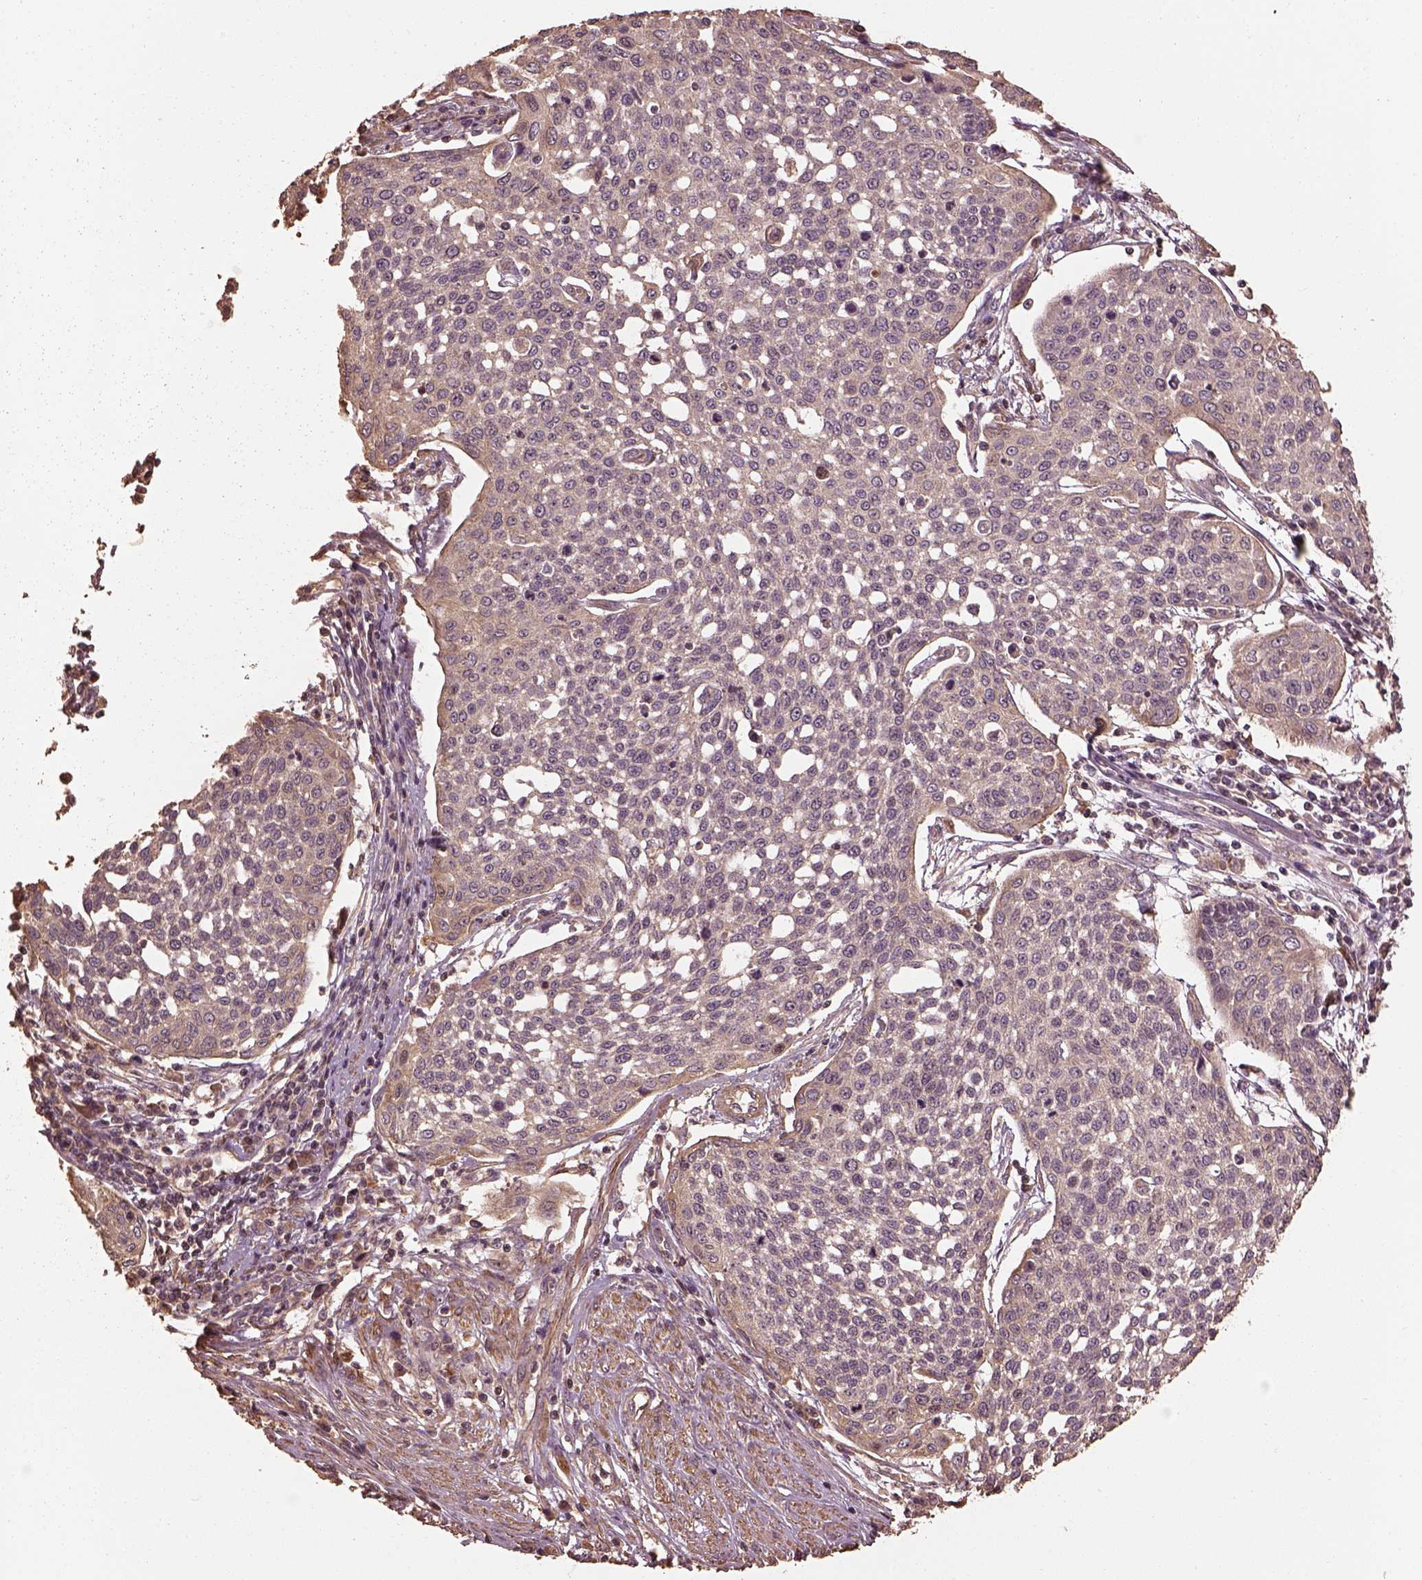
{"staining": {"intensity": "weak", "quantity": "25%-75%", "location": "cytoplasmic/membranous"}, "tissue": "cervical cancer", "cell_type": "Tumor cells", "image_type": "cancer", "snomed": [{"axis": "morphology", "description": "Squamous cell carcinoma, NOS"}, {"axis": "topography", "description": "Cervix"}], "caption": "IHC of cervical cancer demonstrates low levels of weak cytoplasmic/membranous expression in about 25%-75% of tumor cells.", "gene": "METTL4", "patient": {"sex": "female", "age": 34}}